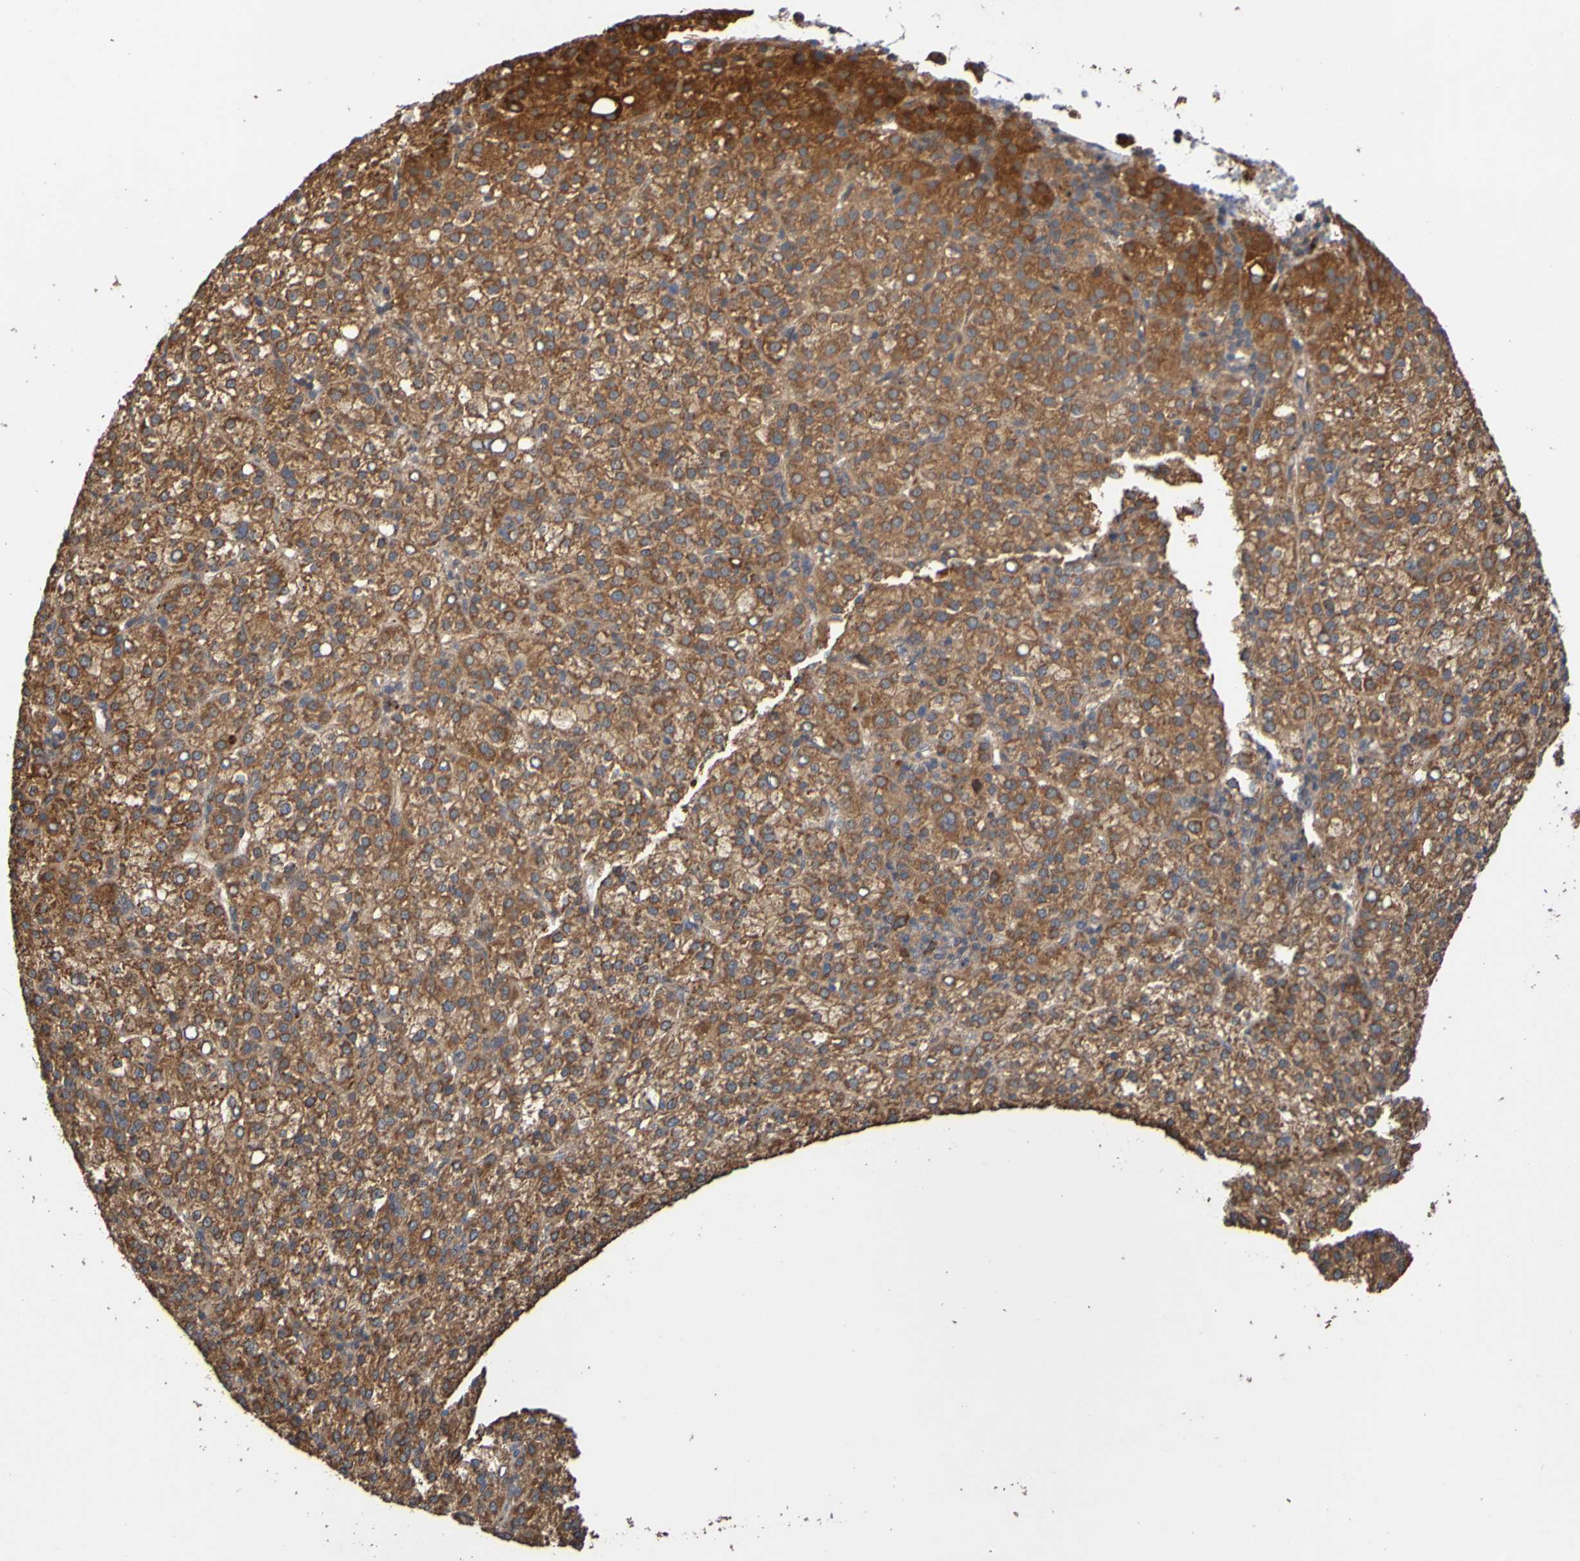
{"staining": {"intensity": "moderate", "quantity": ">75%", "location": "cytoplasmic/membranous"}, "tissue": "liver cancer", "cell_type": "Tumor cells", "image_type": "cancer", "snomed": [{"axis": "morphology", "description": "Carcinoma, Hepatocellular, NOS"}, {"axis": "topography", "description": "Liver"}], "caption": "Tumor cells reveal moderate cytoplasmic/membranous positivity in about >75% of cells in liver cancer.", "gene": "UCN", "patient": {"sex": "female", "age": 58}}